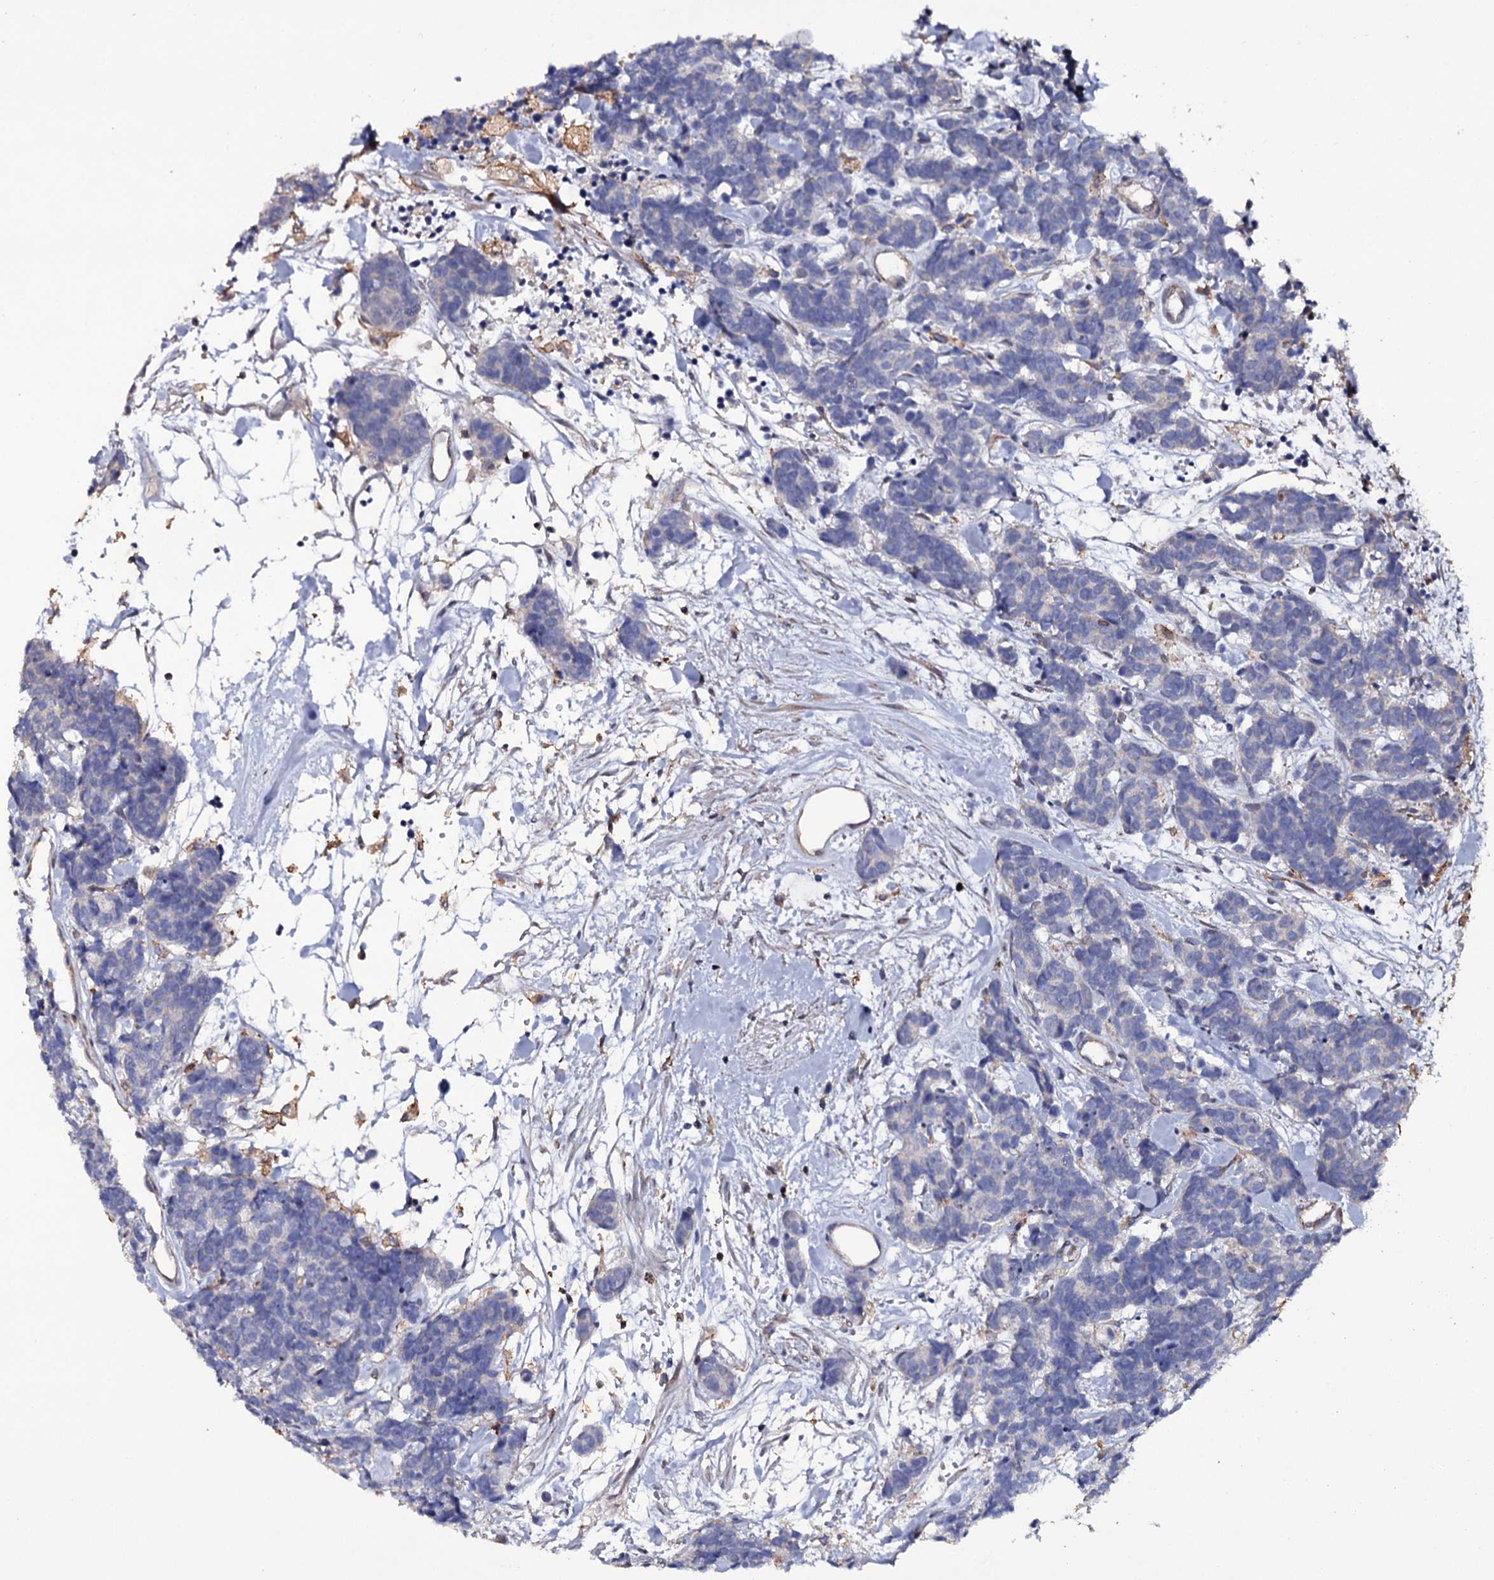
{"staining": {"intensity": "negative", "quantity": "none", "location": "none"}, "tissue": "carcinoid", "cell_type": "Tumor cells", "image_type": "cancer", "snomed": [{"axis": "morphology", "description": "Carcinoma, NOS"}, {"axis": "morphology", "description": "Carcinoid, malignant, NOS"}, {"axis": "topography", "description": "Urinary bladder"}], "caption": "An immunohistochemistry photomicrograph of carcinoma is shown. There is no staining in tumor cells of carcinoma.", "gene": "TTC23", "patient": {"sex": "male", "age": 57}}